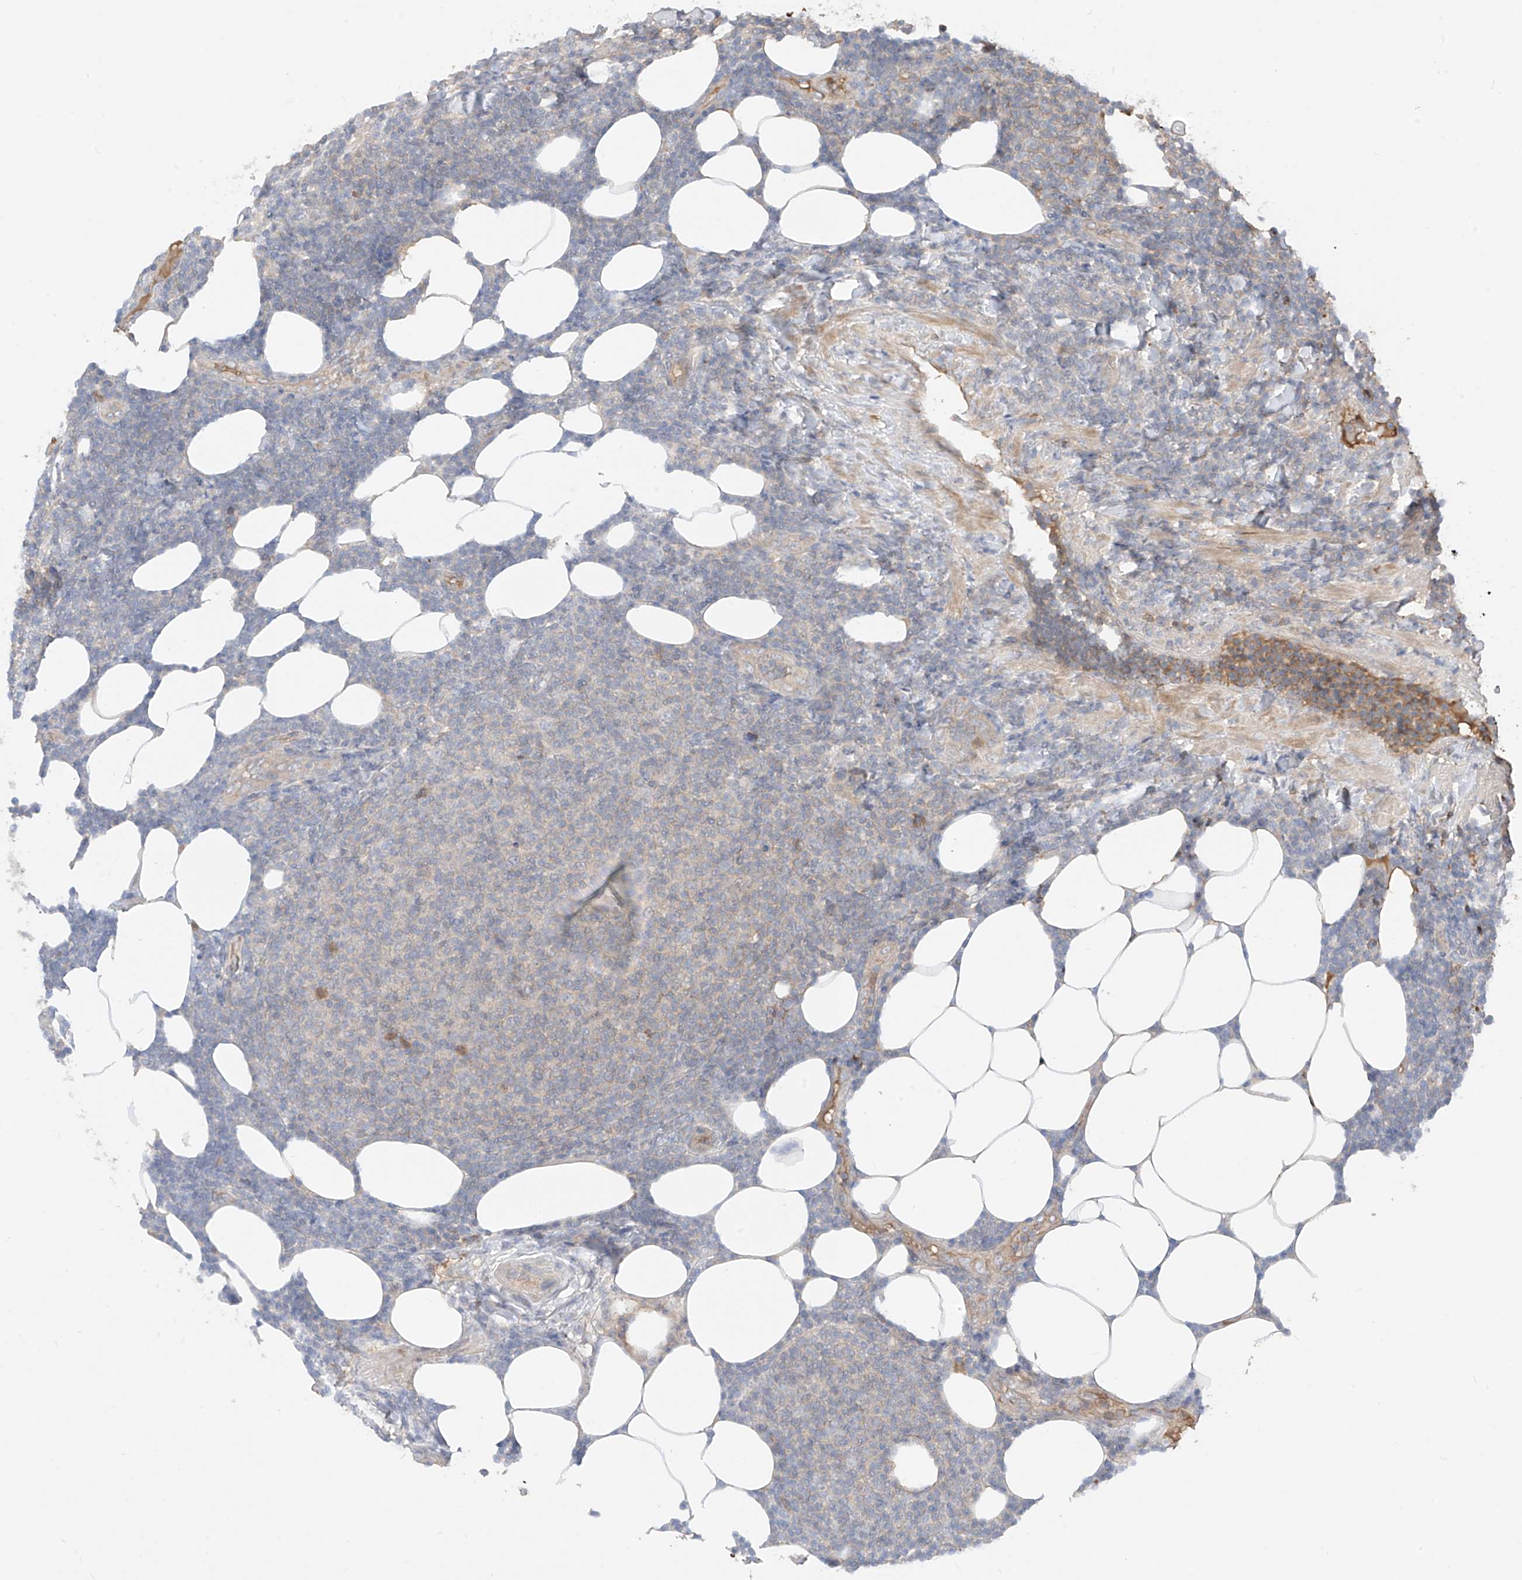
{"staining": {"intensity": "negative", "quantity": "none", "location": "none"}, "tissue": "lymphoma", "cell_type": "Tumor cells", "image_type": "cancer", "snomed": [{"axis": "morphology", "description": "Malignant lymphoma, non-Hodgkin's type, Low grade"}, {"axis": "topography", "description": "Lymph node"}], "caption": "Immunohistochemistry histopathology image of neoplastic tissue: lymphoma stained with DAB (3,3'-diaminobenzidine) exhibits no significant protein expression in tumor cells.", "gene": "CACNA2D4", "patient": {"sex": "male", "age": 66}}